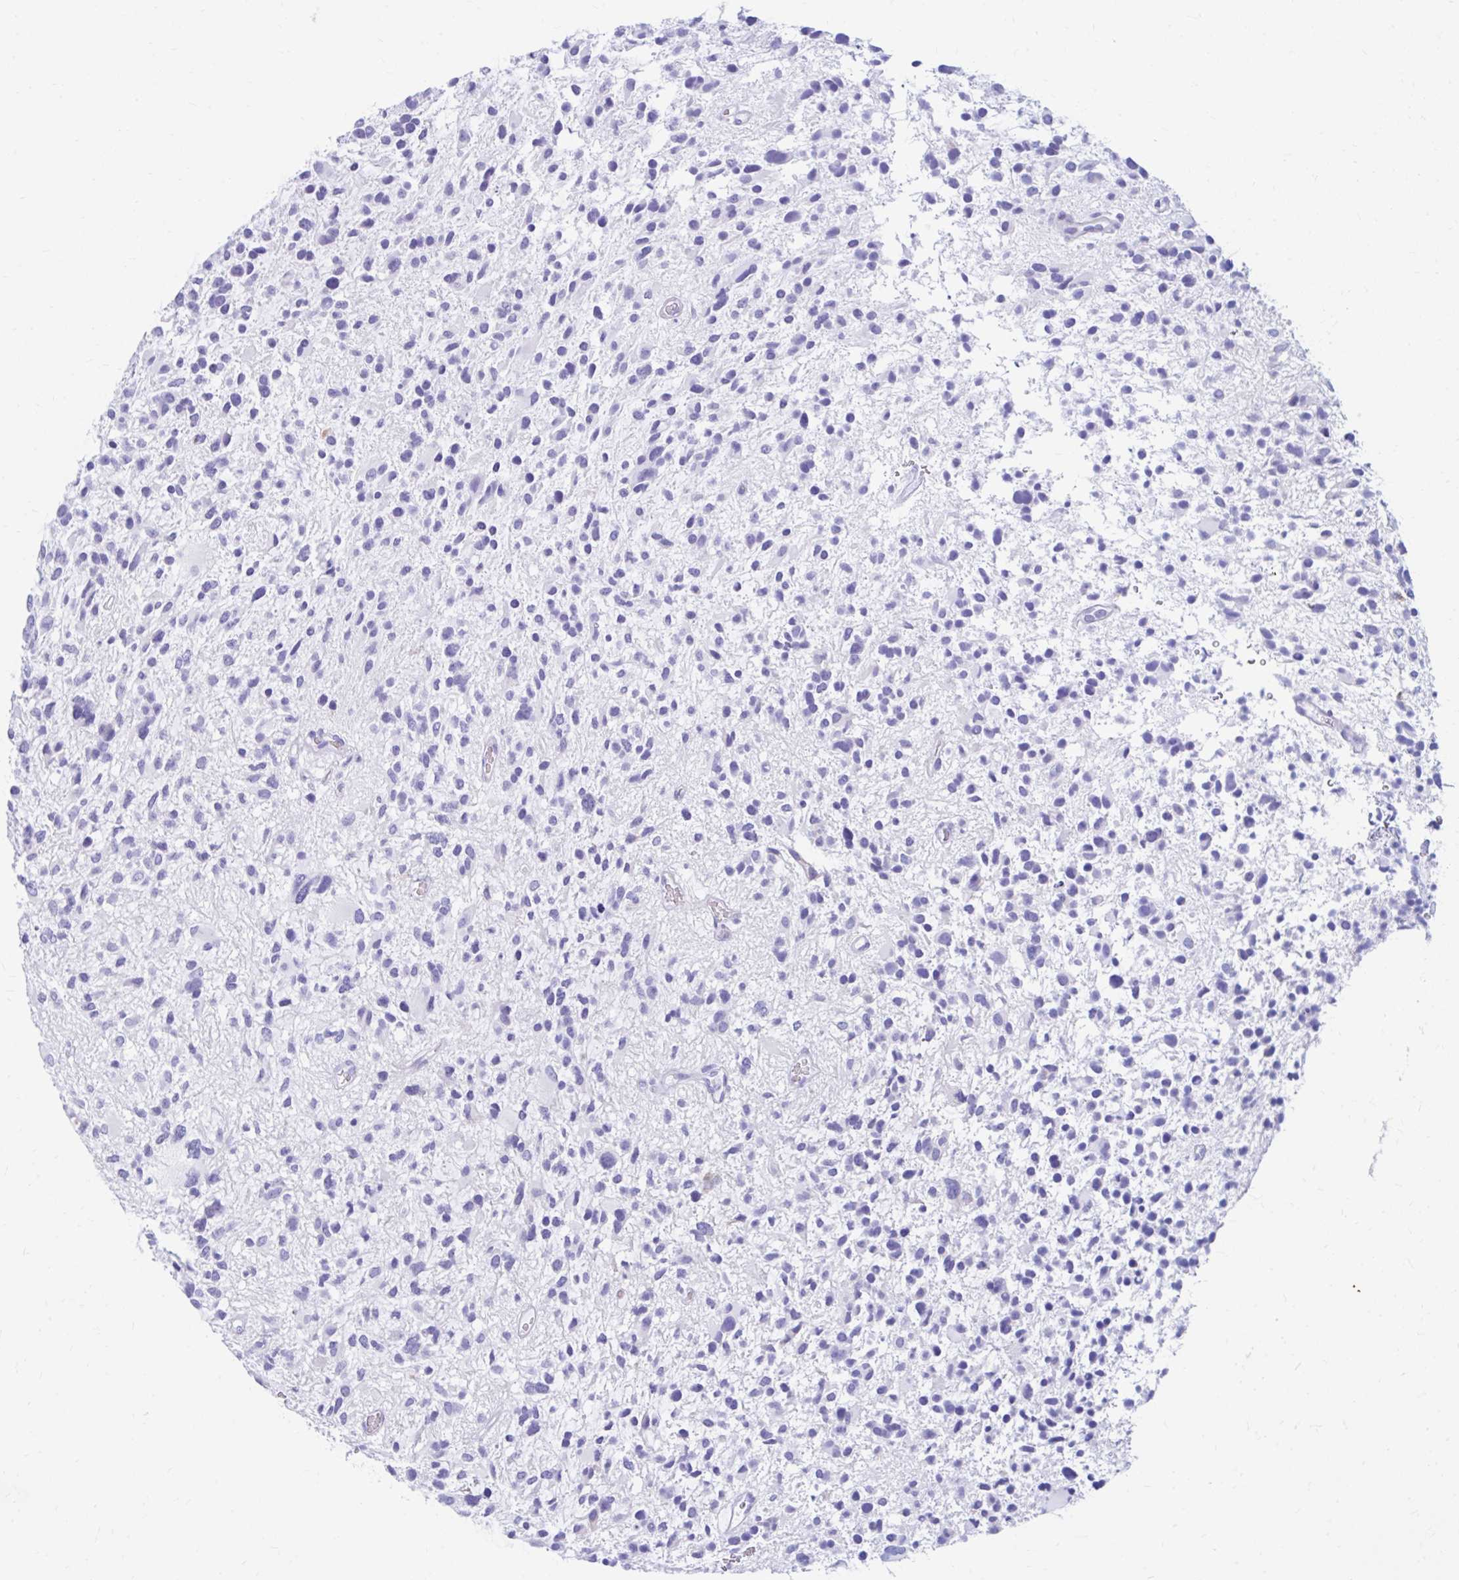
{"staining": {"intensity": "negative", "quantity": "none", "location": "none"}, "tissue": "glioma", "cell_type": "Tumor cells", "image_type": "cancer", "snomed": [{"axis": "morphology", "description": "Glioma, malignant, High grade"}, {"axis": "topography", "description": "Brain"}], "caption": "Immunohistochemistry image of malignant glioma (high-grade) stained for a protein (brown), which reveals no expression in tumor cells. (Brightfield microscopy of DAB IHC at high magnification).", "gene": "NSG2", "patient": {"sex": "female", "age": 11}}